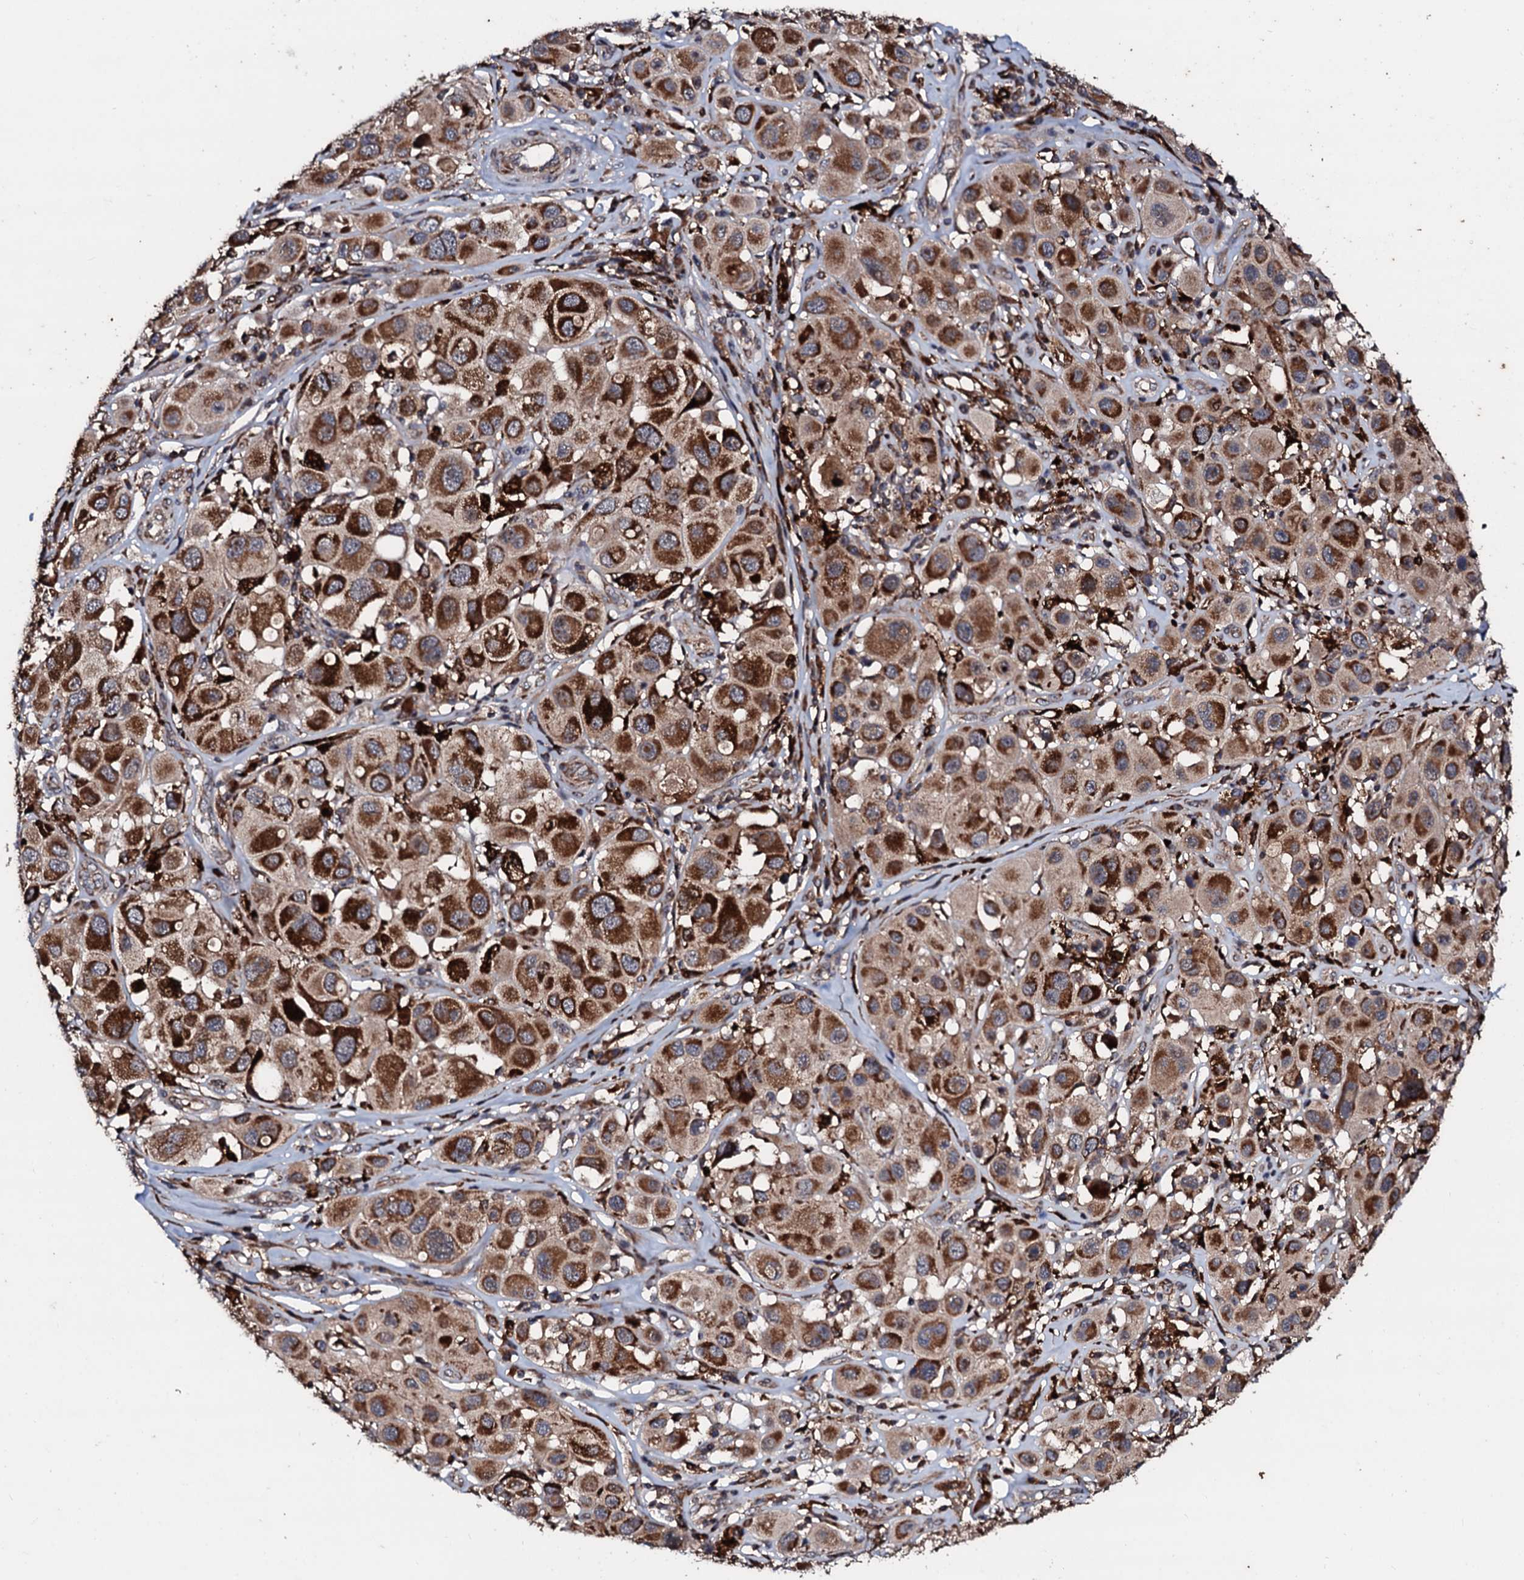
{"staining": {"intensity": "strong", "quantity": ">75%", "location": "cytoplasmic/membranous"}, "tissue": "melanoma", "cell_type": "Tumor cells", "image_type": "cancer", "snomed": [{"axis": "morphology", "description": "Malignant melanoma, Metastatic site"}, {"axis": "topography", "description": "Skin"}], "caption": "A brown stain shows strong cytoplasmic/membranous staining of a protein in human malignant melanoma (metastatic site) tumor cells.", "gene": "SDHAF2", "patient": {"sex": "male", "age": 41}}